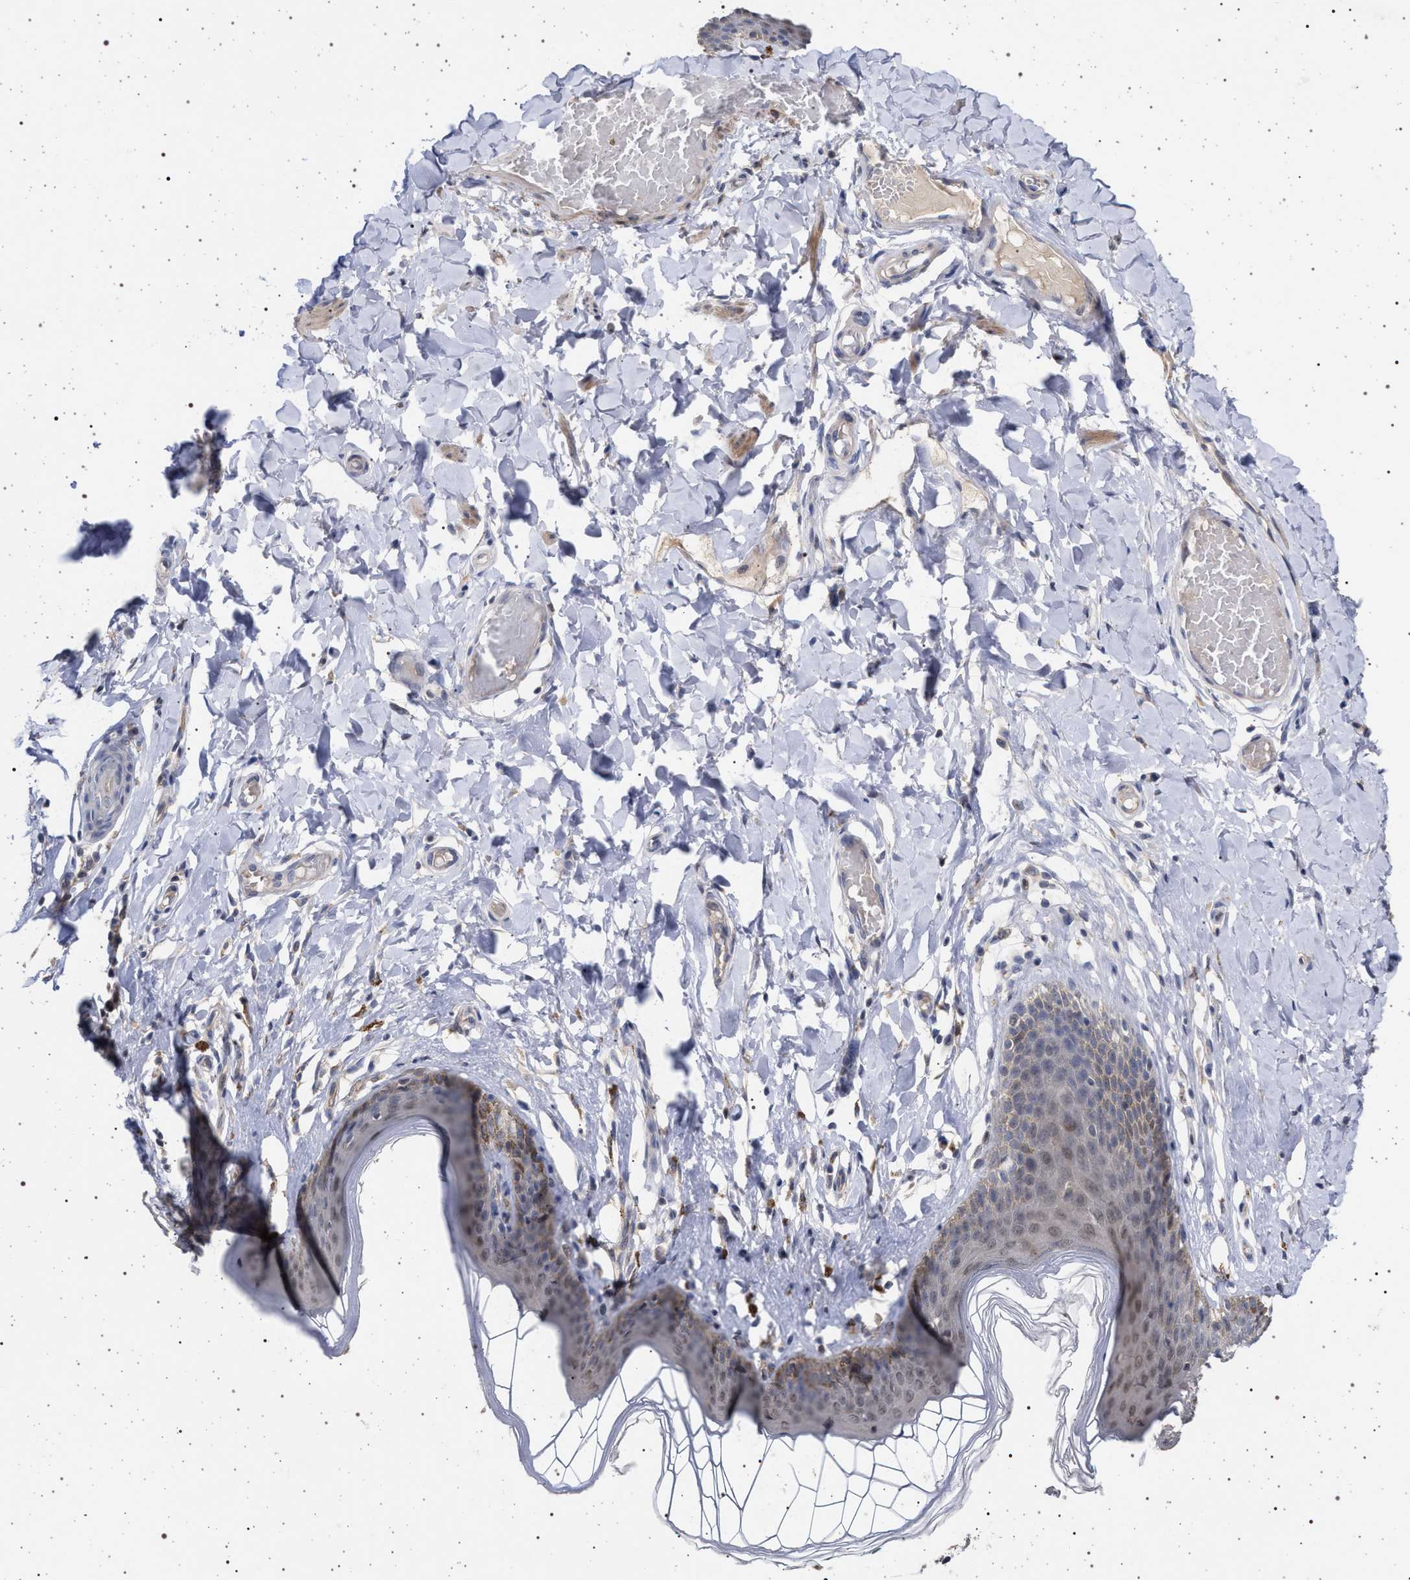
{"staining": {"intensity": "weak", "quantity": "25%-75%", "location": "cytoplasmic/membranous,nuclear"}, "tissue": "skin", "cell_type": "Epidermal cells", "image_type": "normal", "snomed": [{"axis": "morphology", "description": "Normal tissue, NOS"}, {"axis": "topography", "description": "Vulva"}], "caption": "A brown stain labels weak cytoplasmic/membranous,nuclear expression of a protein in epidermal cells of normal human skin.", "gene": "RBM48", "patient": {"sex": "female", "age": 66}}